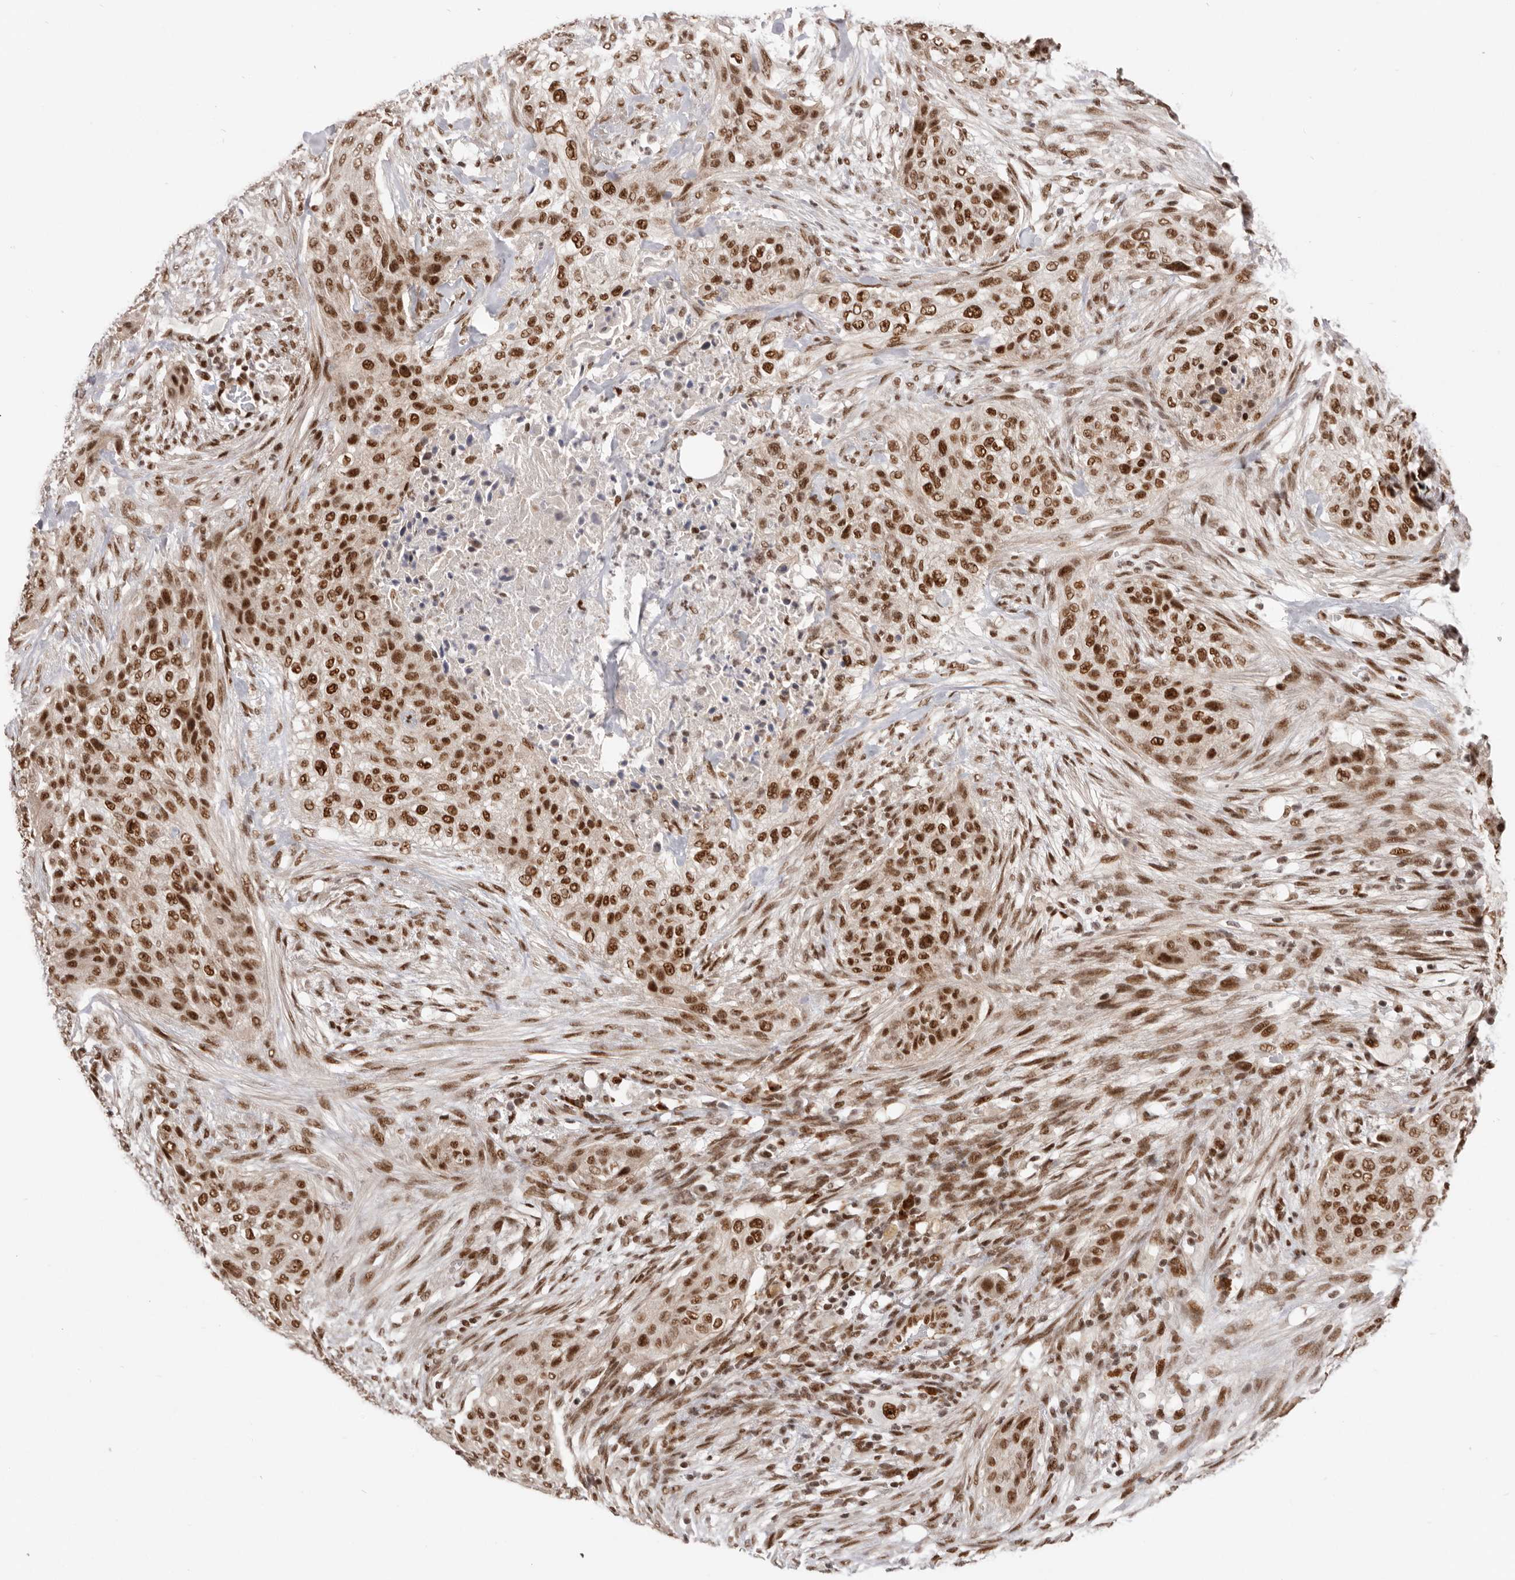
{"staining": {"intensity": "strong", "quantity": ">75%", "location": "nuclear"}, "tissue": "urothelial cancer", "cell_type": "Tumor cells", "image_type": "cancer", "snomed": [{"axis": "morphology", "description": "Urothelial carcinoma, High grade"}, {"axis": "topography", "description": "Urinary bladder"}], "caption": "Immunohistochemical staining of human high-grade urothelial carcinoma displays high levels of strong nuclear protein expression in about >75% of tumor cells.", "gene": "CHTOP", "patient": {"sex": "male", "age": 35}}